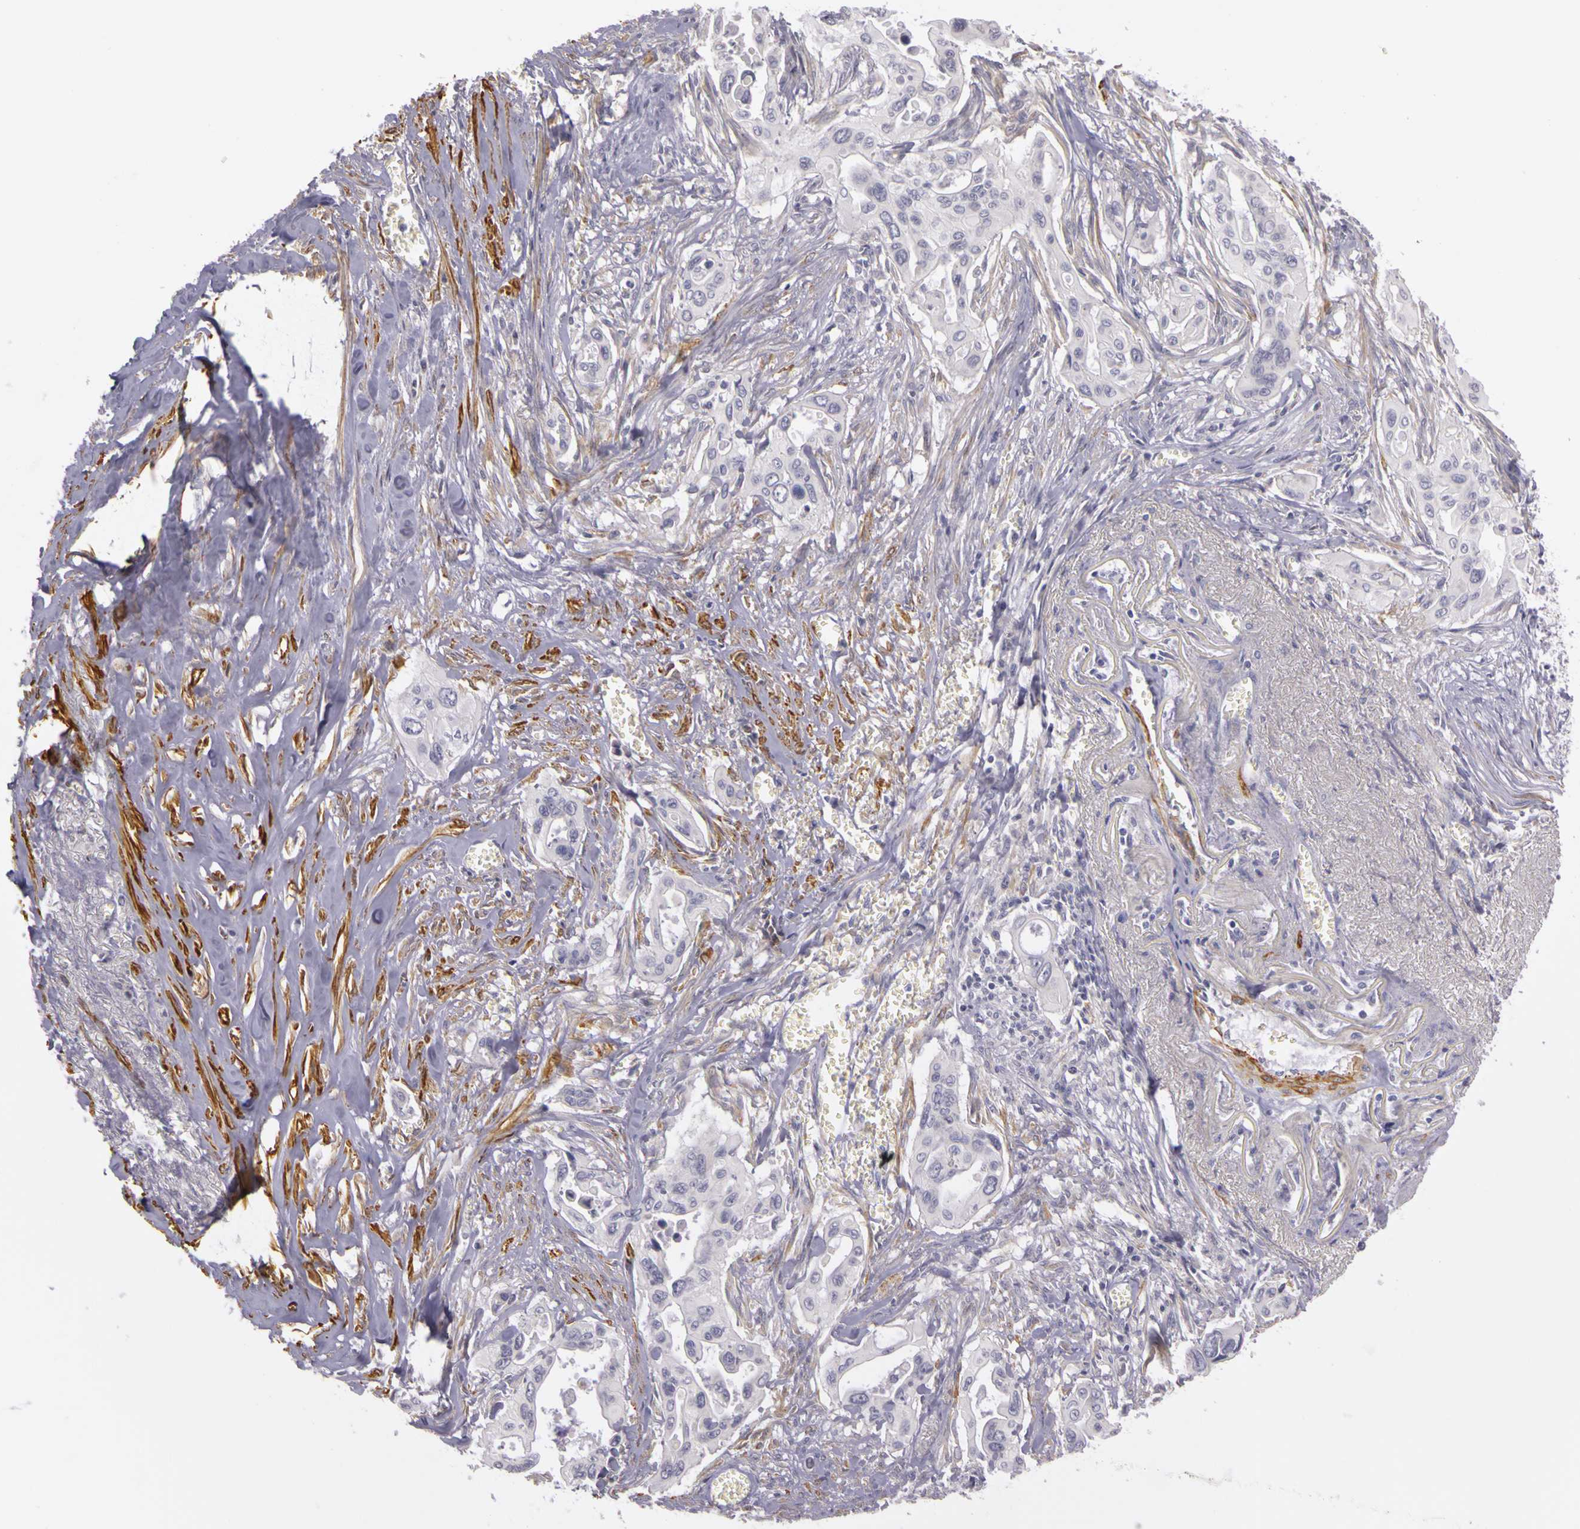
{"staining": {"intensity": "negative", "quantity": "none", "location": "none"}, "tissue": "pancreatic cancer", "cell_type": "Tumor cells", "image_type": "cancer", "snomed": [{"axis": "morphology", "description": "Adenocarcinoma, NOS"}, {"axis": "topography", "description": "Pancreas"}], "caption": "Immunohistochemistry image of neoplastic tissue: human pancreatic cancer stained with DAB (3,3'-diaminobenzidine) demonstrates no significant protein expression in tumor cells.", "gene": "CNTN2", "patient": {"sex": "male", "age": 77}}